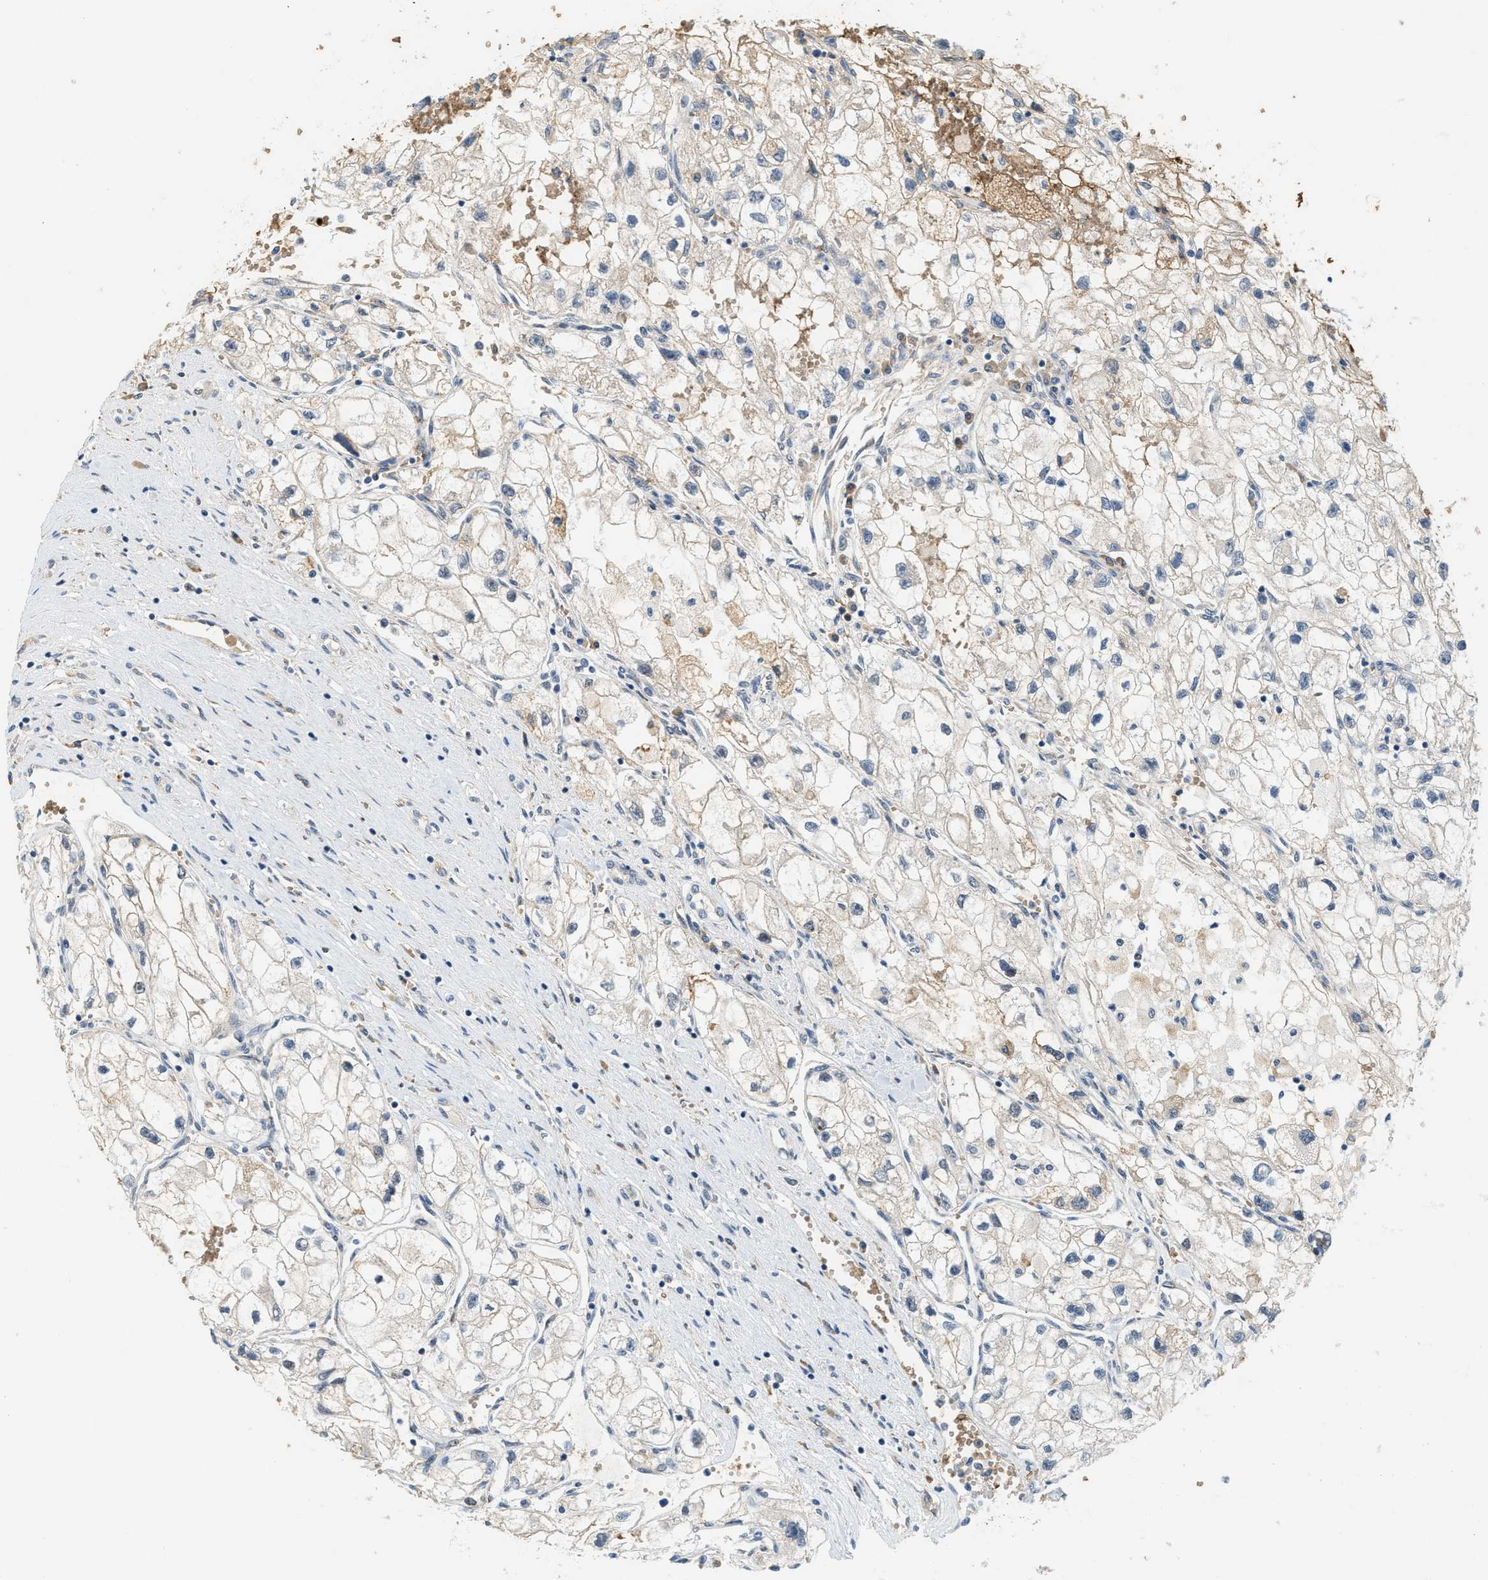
{"staining": {"intensity": "weak", "quantity": "<25%", "location": "cytoplasmic/membranous"}, "tissue": "renal cancer", "cell_type": "Tumor cells", "image_type": "cancer", "snomed": [{"axis": "morphology", "description": "Adenocarcinoma, NOS"}, {"axis": "topography", "description": "Kidney"}], "caption": "Immunohistochemistry (IHC) histopathology image of neoplastic tissue: renal adenocarcinoma stained with DAB displays no significant protein positivity in tumor cells.", "gene": "CYTH2", "patient": {"sex": "female", "age": 70}}